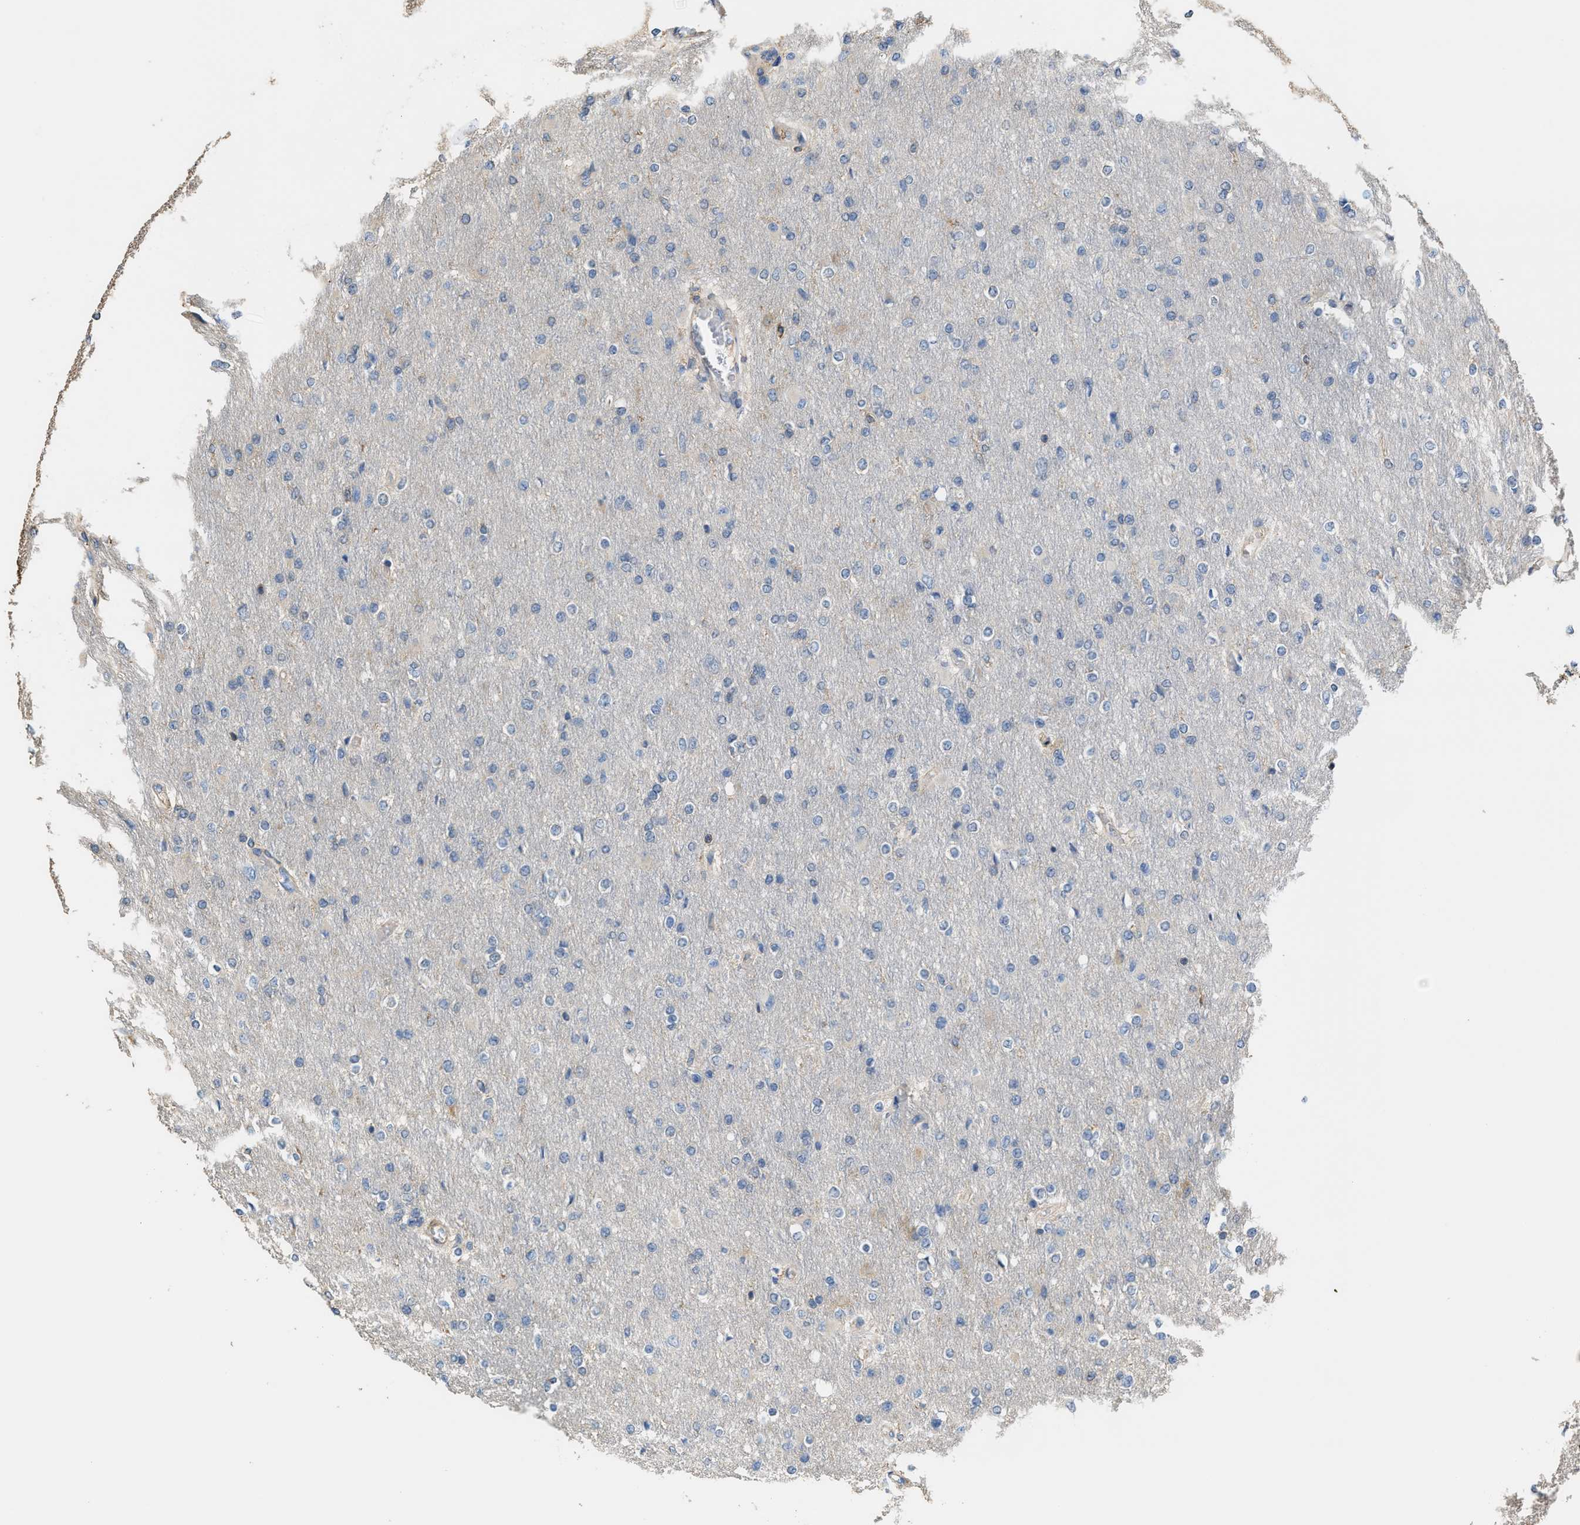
{"staining": {"intensity": "negative", "quantity": "none", "location": "none"}, "tissue": "glioma", "cell_type": "Tumor cells", "image_type": "cancer", "snomed": [{"axis": "morphology", "description": "Glioma, malignant, High grade"}, {"axis": "topography", "description": "Cerebral cortex"}], "caption": "Tumor cells are negative for protein expression in human glioma. Brightfield microscopy of IHC stained with DAB (3,3'-diaminobenzidine) (brown) and hematoxylin (blue), captured at high magnification.", "gene": "ATIC", "patient": {"sex": "female", "age": 36}}